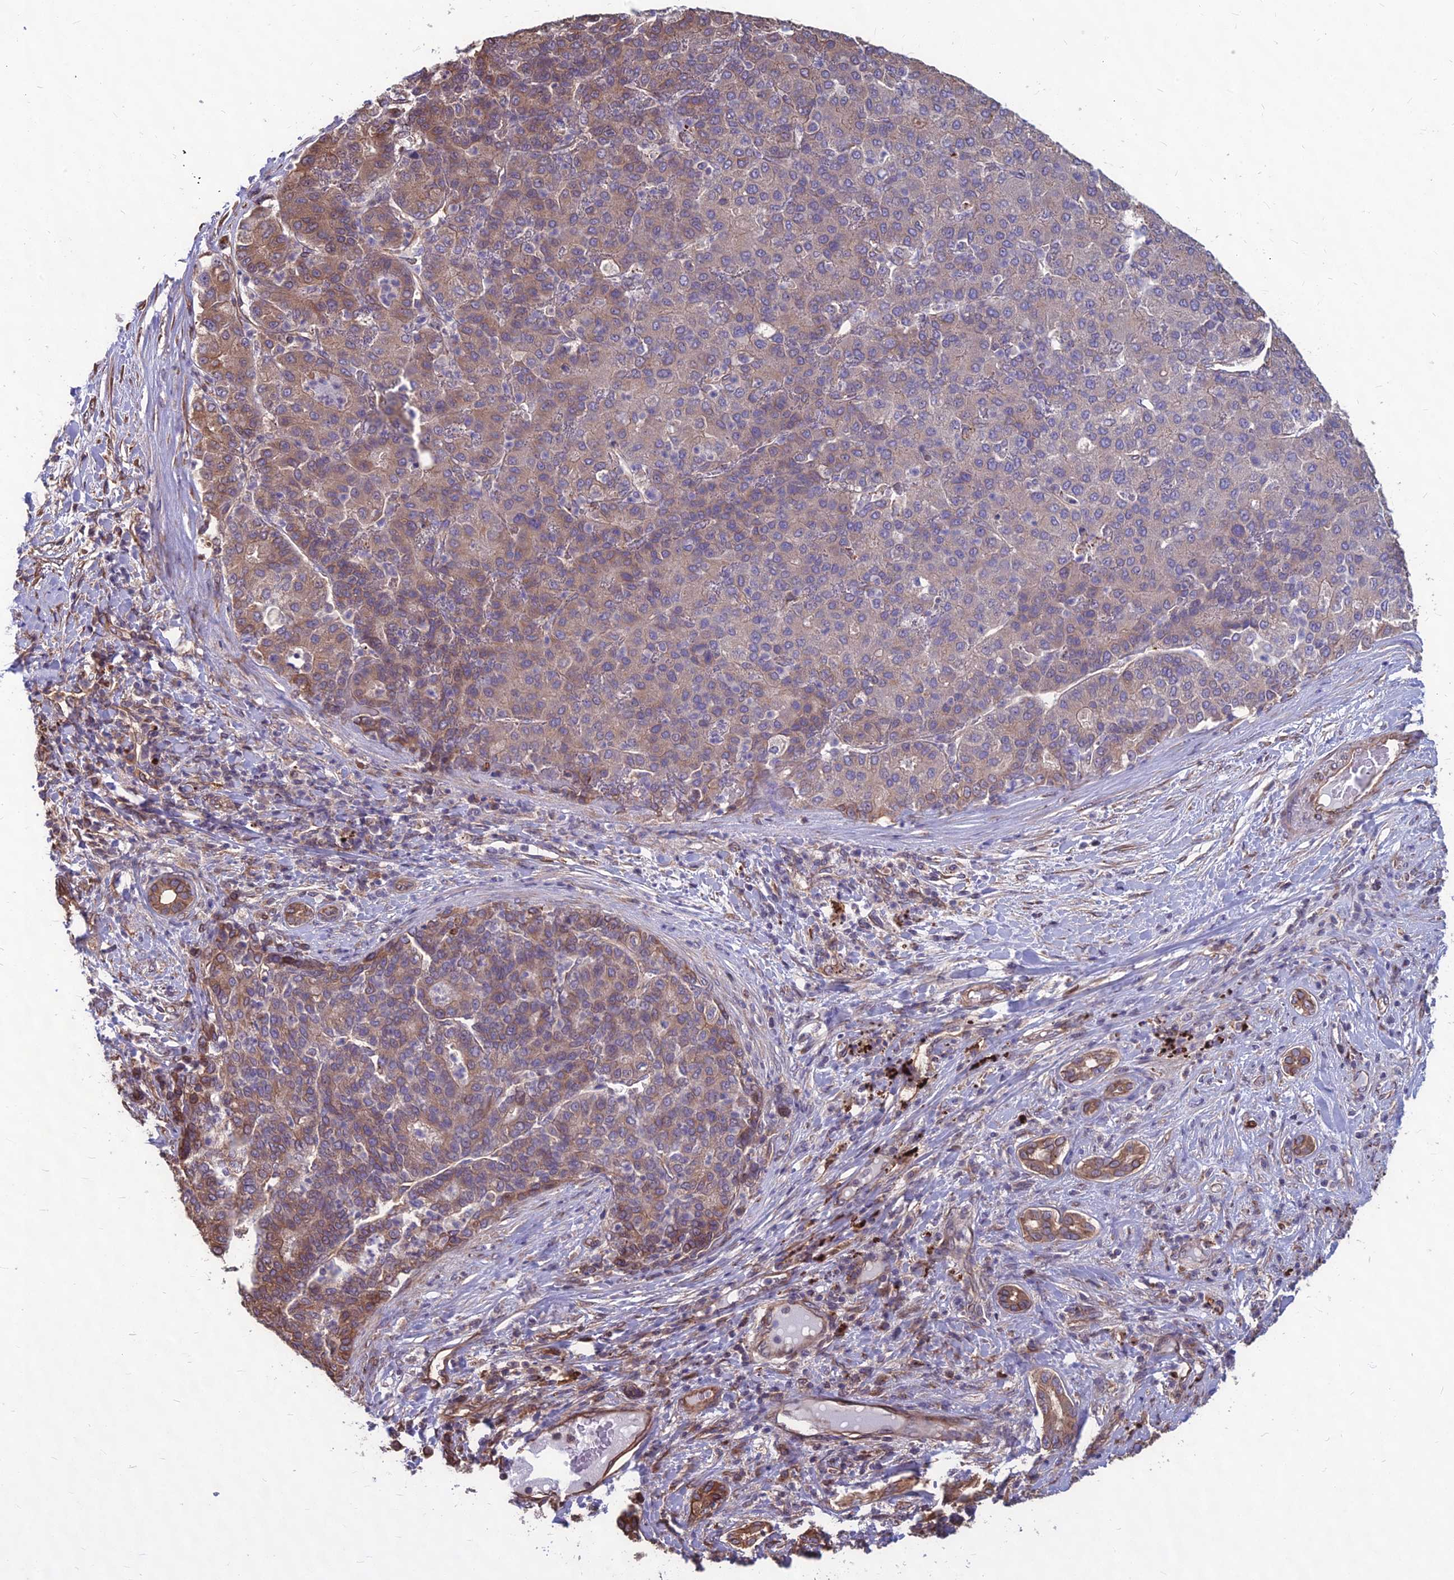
{"staining": {"intensity": "moderate", "quantity": "25%-75%", "location": "cytoplasmic/membranous"}, "tissue": "liver cancer", "cell_type": "Tumor cells", "image_type": "cancer", "snomed": [{"axis": "morphology", "description": "Carcinoma, Hepatocellular, NOS"}, {"axis": "topography", "description": "Liver"}], "caption": "Immunohistochemistry (DAB) staining of human liver cancer demonstrates moderate cytoplasmic/membranous protein staining in about 25%-75% of tumor cells. Immunohistochemistry (ihc) stains the protein of interest in brown and the nuclei are stained blue.", "gene": "LSM6", "patient": {"sex": "male", "age": 65}}